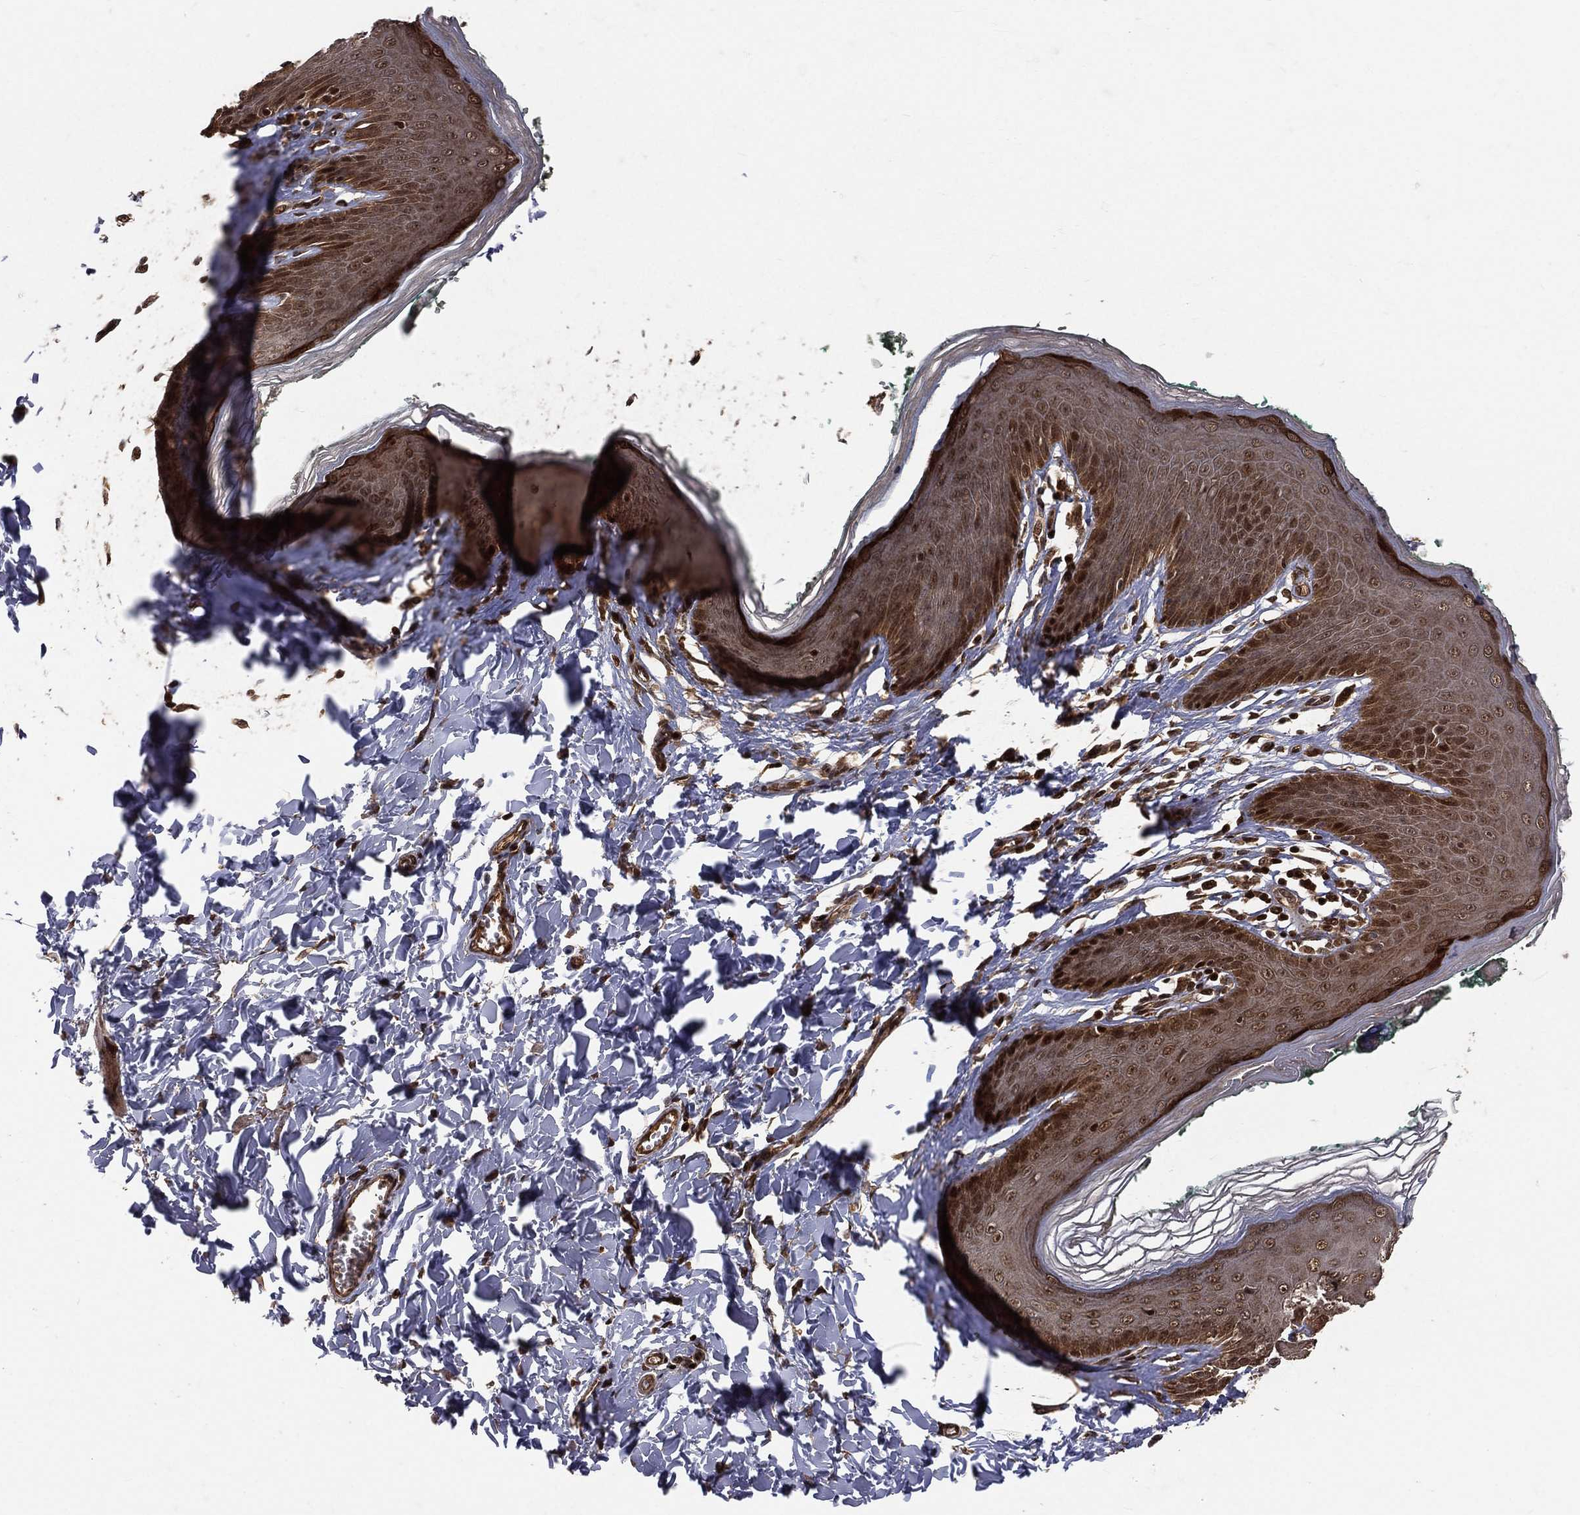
{"staining": {"intensity": "strong", "quantity": "25%-75%", "location": "cytoplasmic/membranous,nuclear"}, "tissue": "skin", "cell_type": "Epidermal cells", "image_type": "normal", "snomed": [{"axis": "morphology", "description": "Normal tissue, NOS"}, {"axis": "topography", "description": "Vulva"}], "caption": "The histopathology image demonstrates staining of benign skin, revealing strong cytoplasmic/membranous,nuclear protein staining (brown color) within epidermal cells. (DAB = brown stain, brightfield microscopy at high magnification).", "gene": "MAPK1", "patient": {"sex": "female", "age": 66}}